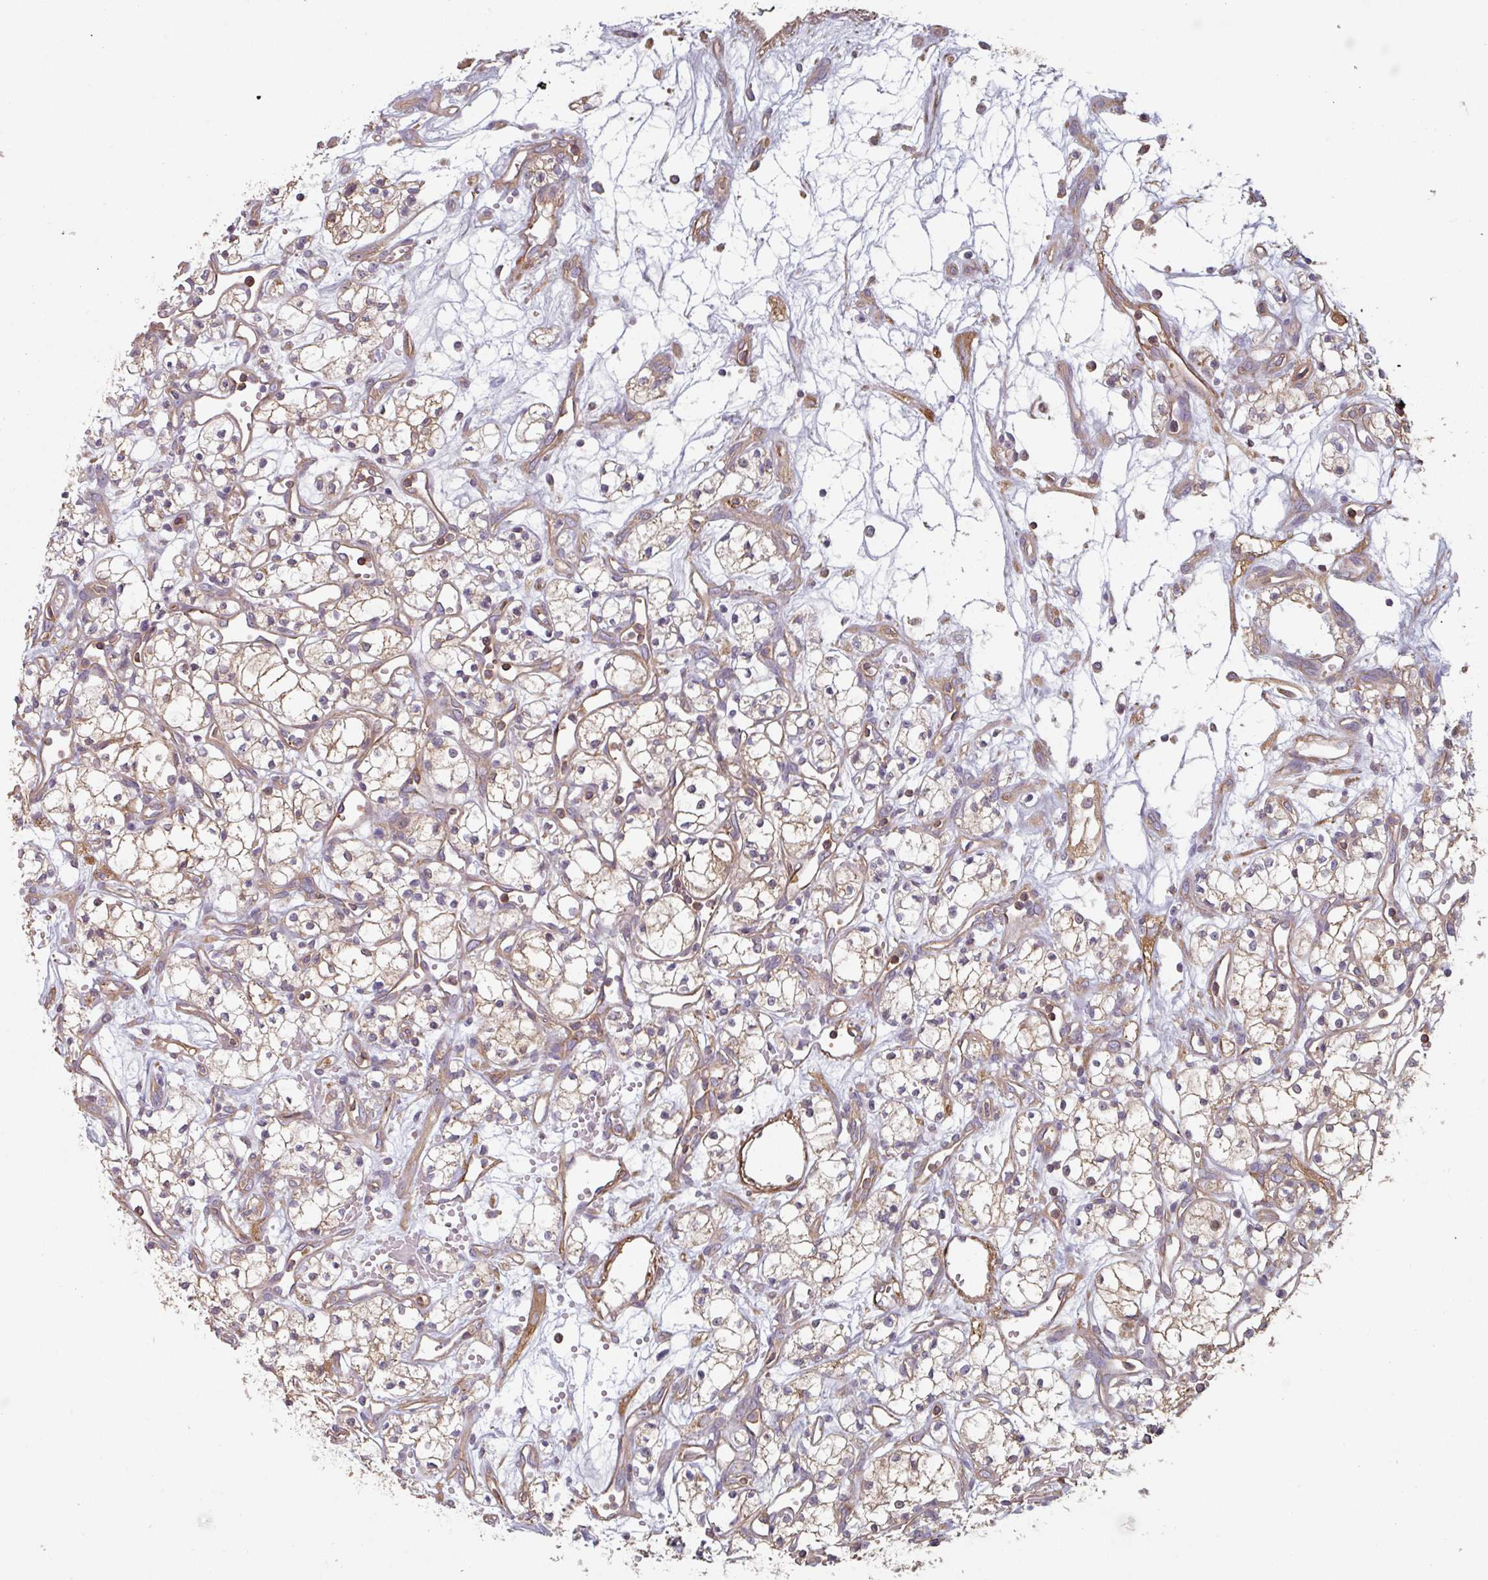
{"staining": {"intensity": "moderate", "quantity": "<25%", "location": "cytoplasmic/membranous"}, "tissue": "renal cancer", "cell_type": "Tumor cells", "image_type": "cancer", "snomed": [{"axis": "morphology", "description": "Adenocarcinoma, NOS"}, {"axis": "topography", "description": "Kidney"}], "caption": "Renal cancer (adenocarcinoma) stained with a protein marker exhibits moderate staining in tumor cells.", "gene": "GSTA4", "patient": {"sex": "male", "age": 59}}